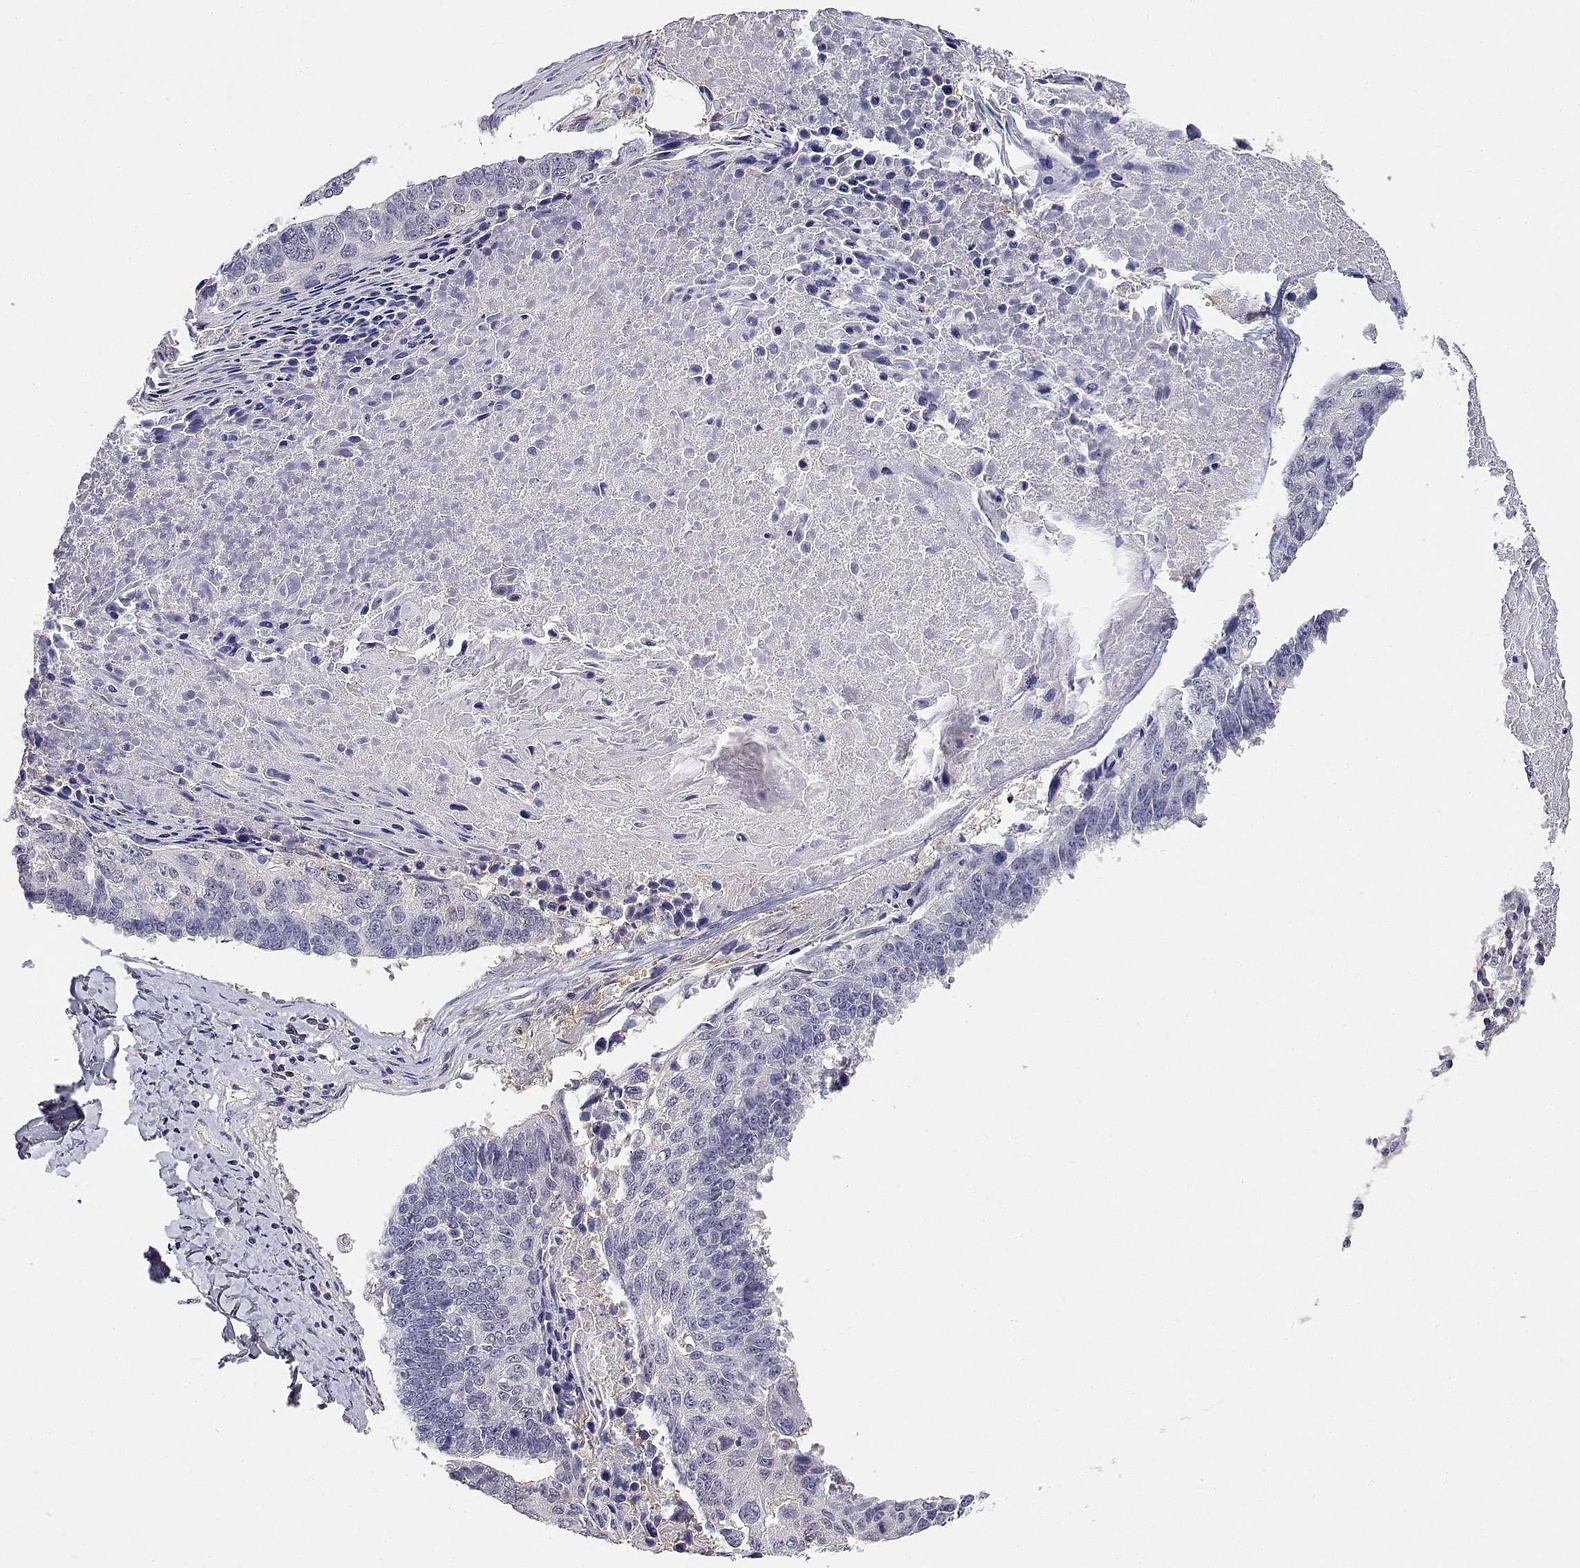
{"staining": {"intensity": "negative", "quantity": "none", "location": "none"}, "tissue": "lung cancer", "cell_type": "Tumor cells", "image_type": "cancer", "snomed": [{"axis": "morphology", "description": "Squamous cell carcinoma, NOS"}, {"axis": "topography", "description": "Lung"}], "caption": "High power microscopy image of an immunohistochemistry (IHC) micrograph of squamous cell carcinoma (lung), revealing no significant positivity in tumor cells. (DAB IHC with hematoxylin counter stain).", "gene": "ADA", "patient": {"sex": "male", "age": 73}}